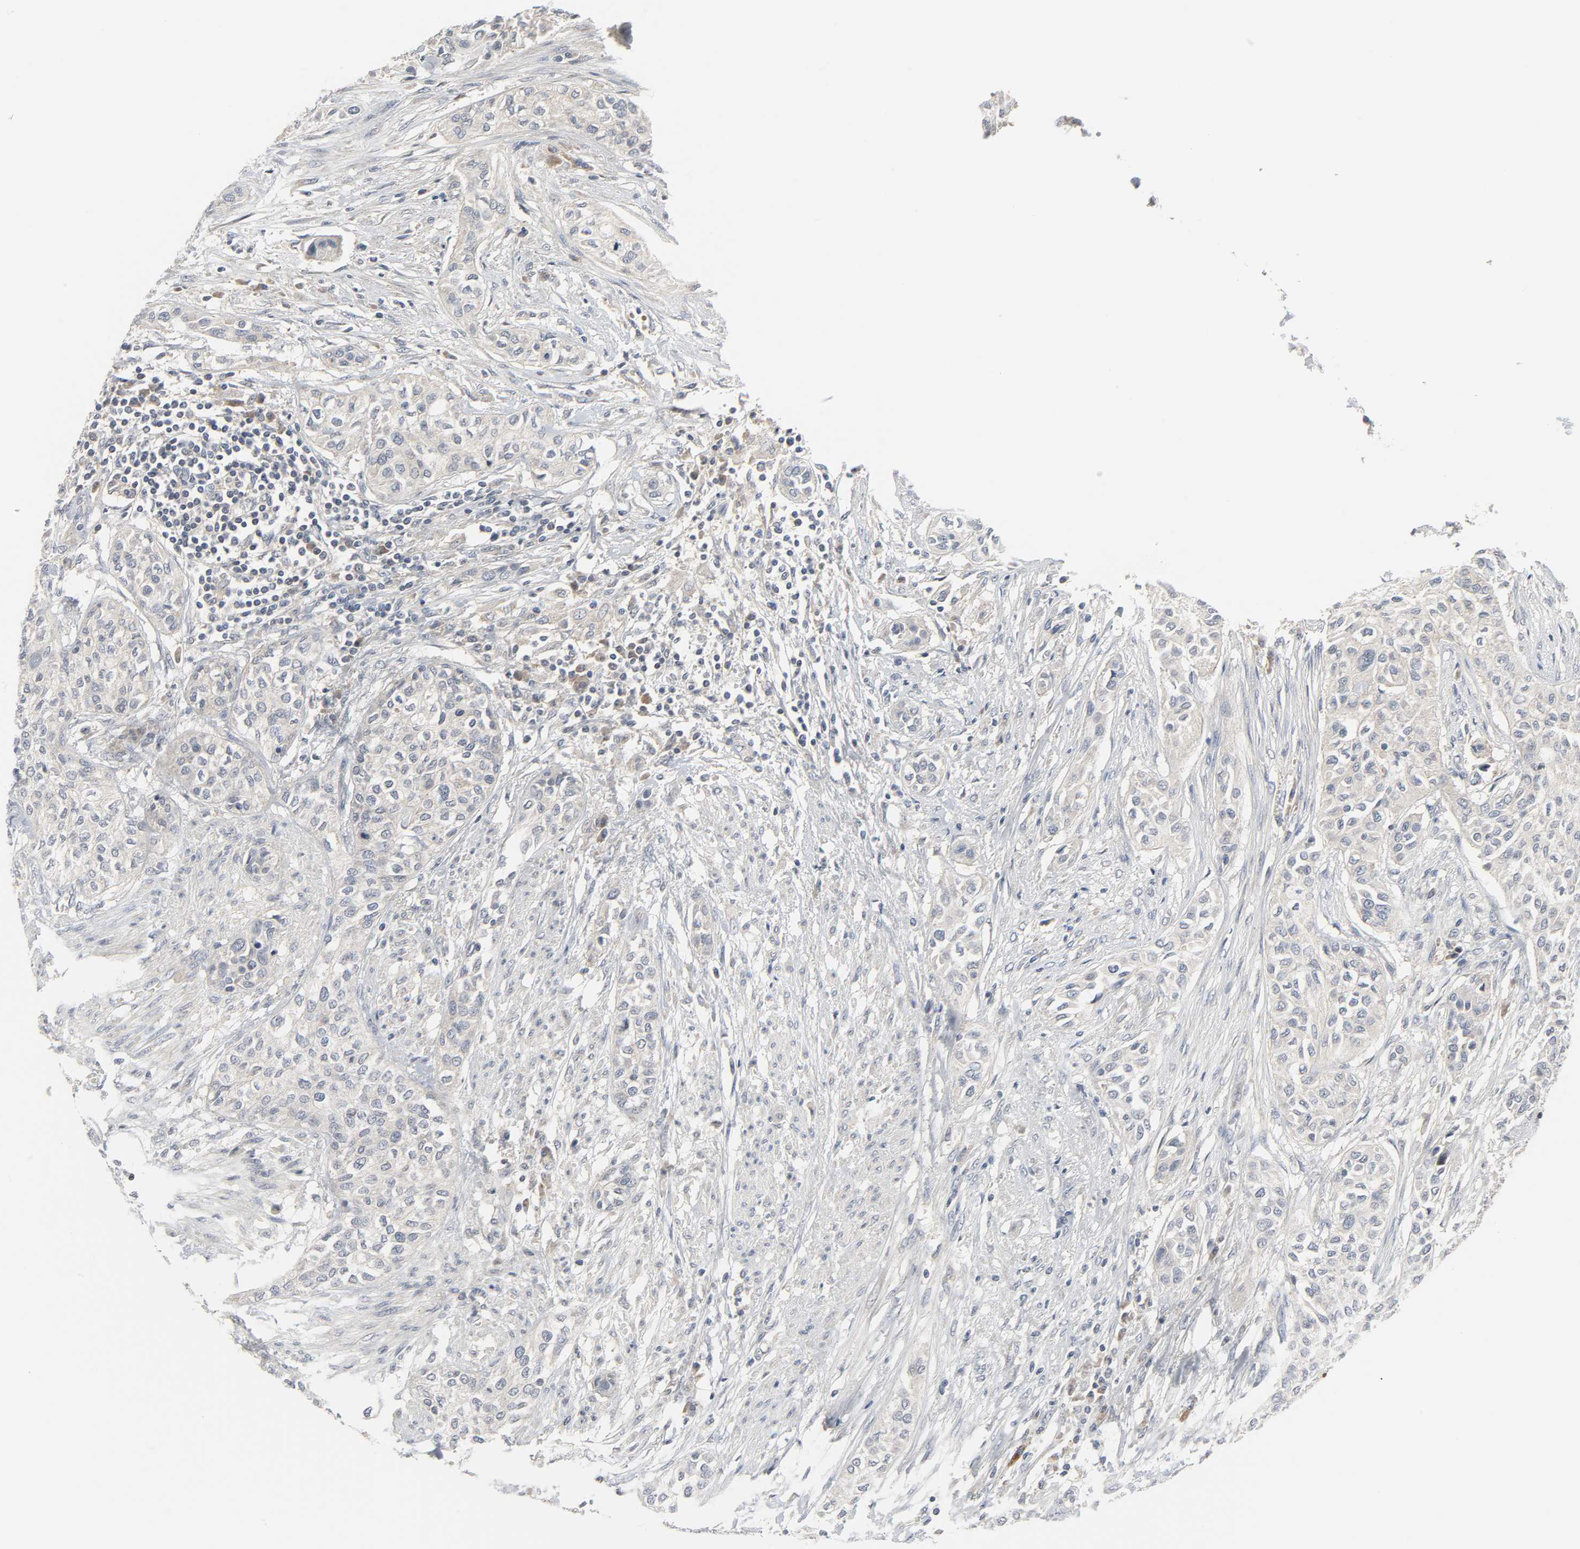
{"staining": {"intensity": "moderate", "quantity": "<25%", "location": "cytoplasmic/membranous"}, "tissue": "urothelial cancer", "cell_type": "Tumor cells", "image_type": "cancer", "snomed": [{"axis": "morphology", "description": "Urothelial carcinoma, High grade"}, {"axis": "topography", "description": "Urinary bladder"}], "caption": "A histopathology image of human urothelial carcinoma (high-grade) stained for a protein exhibits moderate cytoplasmic/membranous brown staining in tumor cells.", "gene": "CLIP1", "patient": {"sex": "male", "age": 74}}